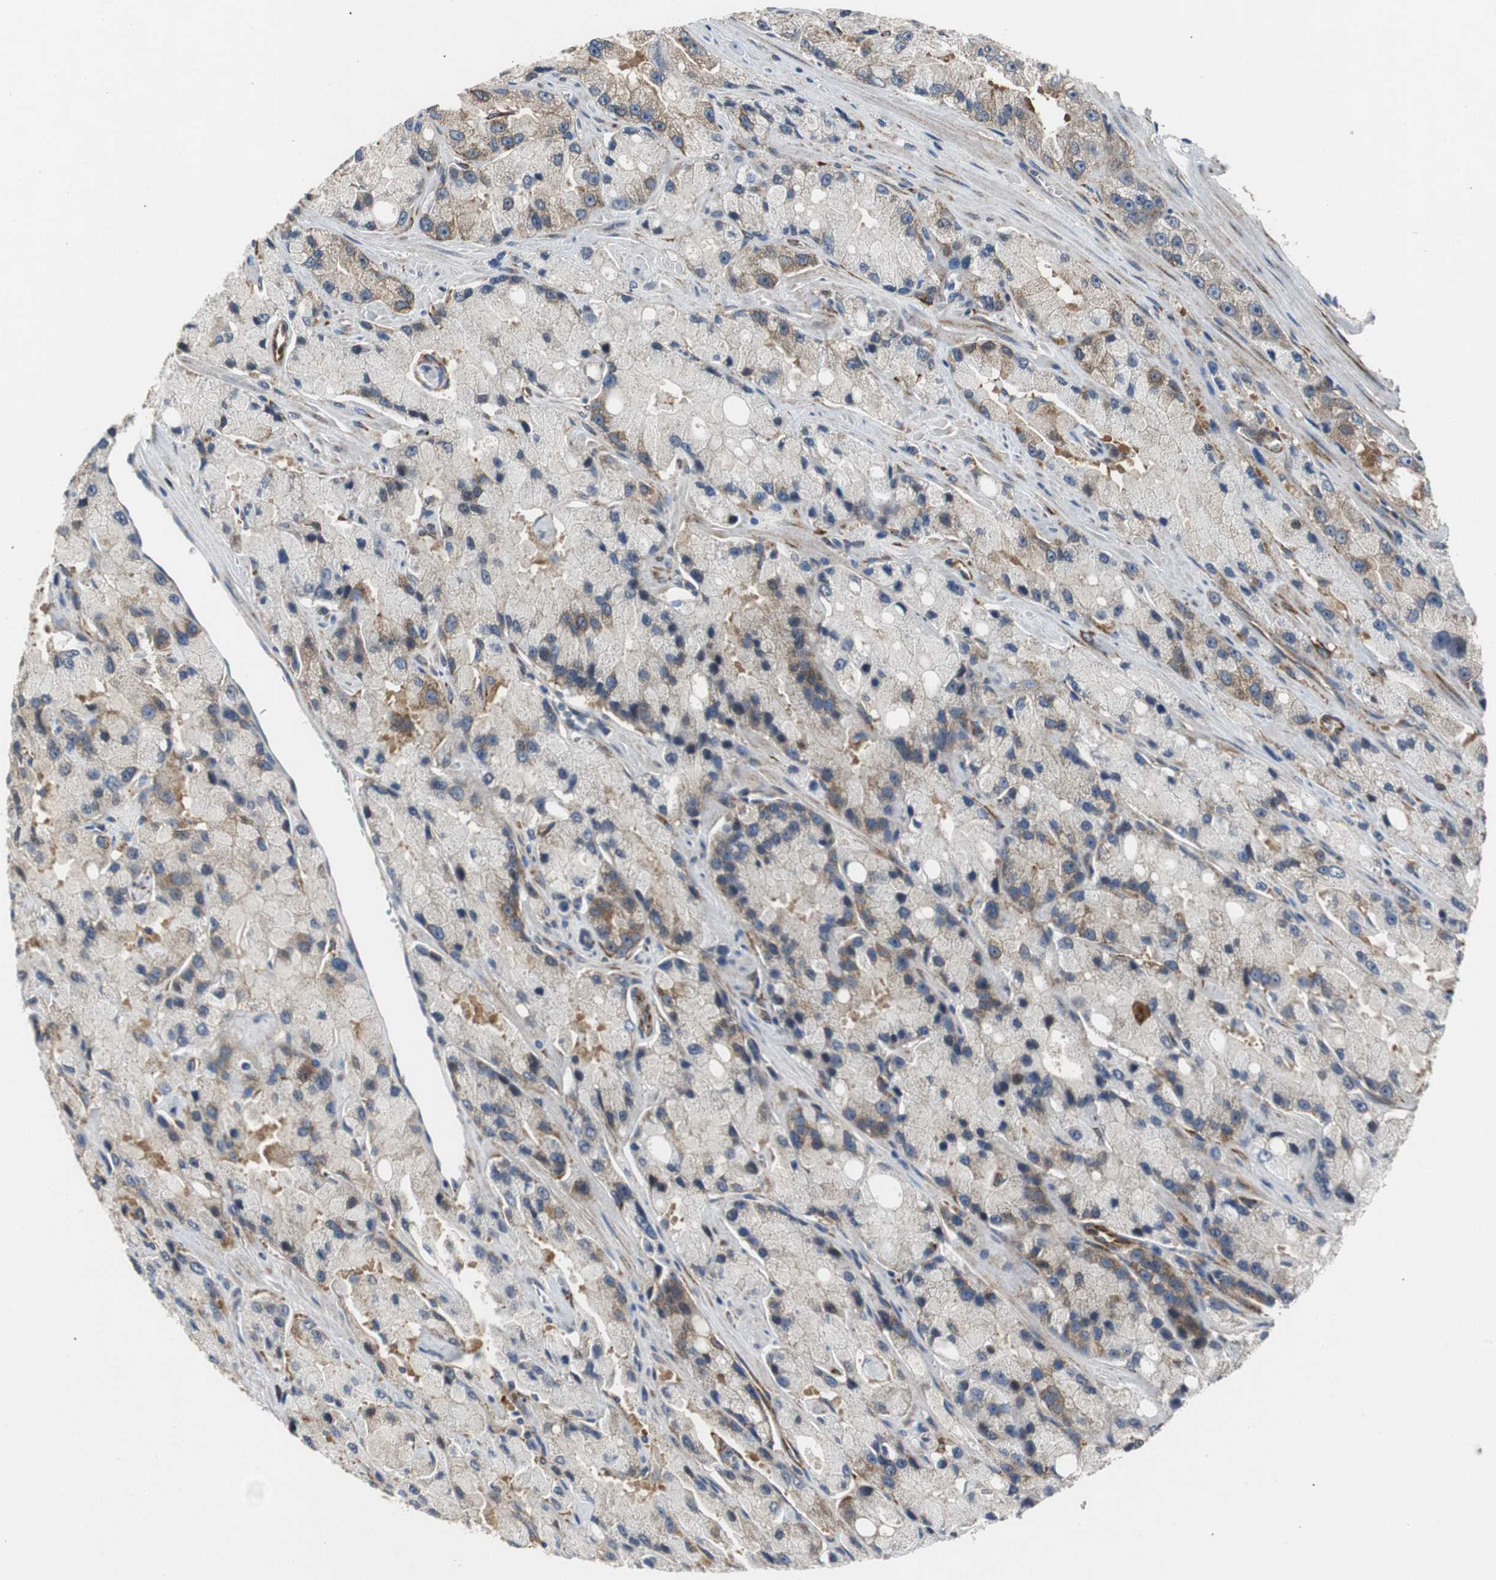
{"staining": {"intensity": "moderate", "quantity": "25%-75%", "location": "cytoplasmic/membranous"}, "tissue": "prostate cancer", "cell_type": "Tumor cells", "image_type": "cancer", "snomed": [{"axis": "morphology", "description": "Adenocarcinoma, High grade"}, {"axis": "topography", "description": "Prostate"}], "caption": "A brown stain labels moderate cytoplasmic/membranous expression of a protein in high-grade adenocarcinoma (prostate) tumor cells. Immunohistochemistry stains the protein of interest in brown and the nuclei are stained blue.", "gene": "ISCU", "patient": {"sex": "male", "age": 58}}